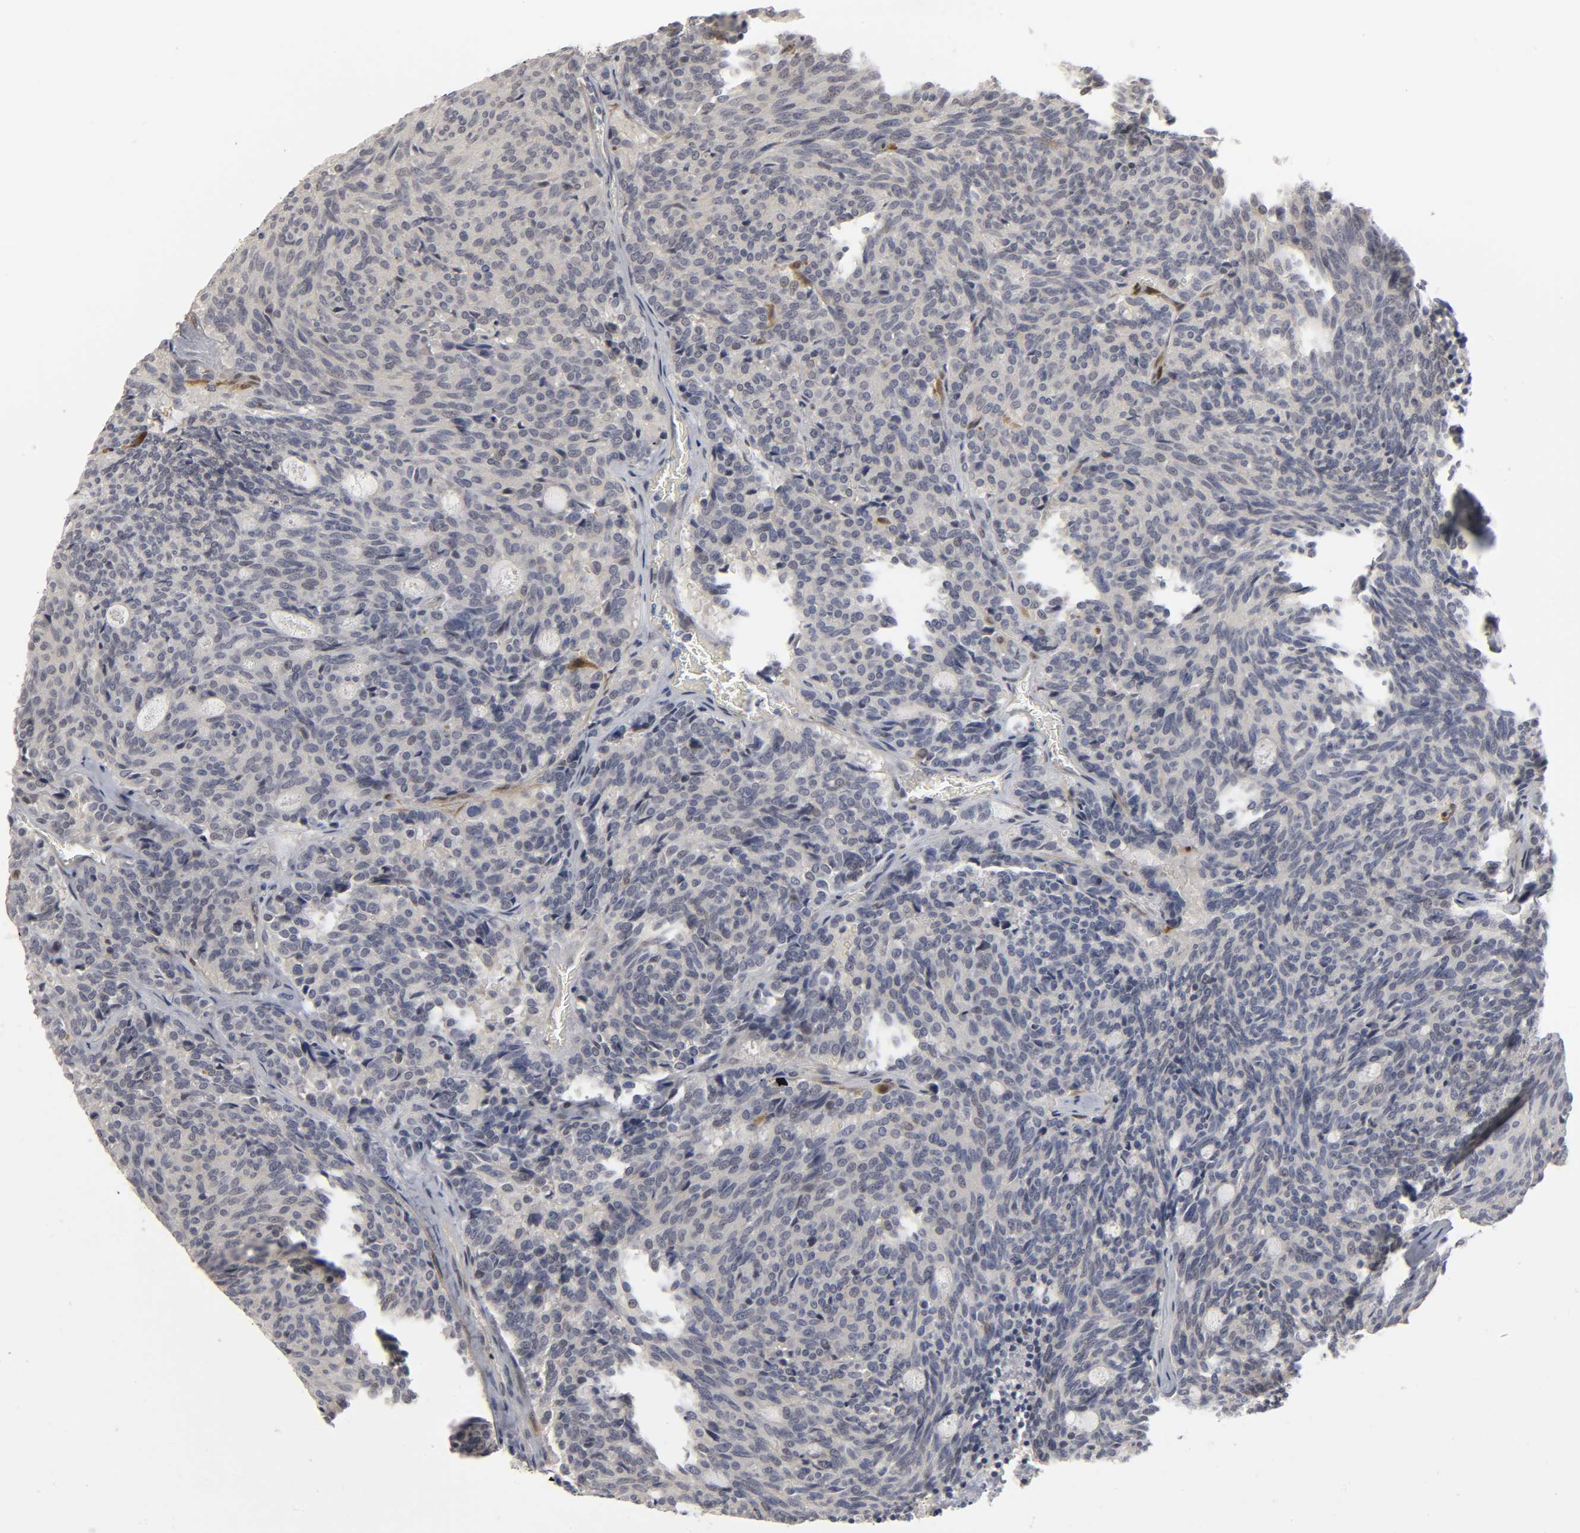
{"staining": {"intensity": "negative", "quantity": "none", "location": "none"}, "tissue": "carcinoid", "cell_type": "Tumor cells", "image_type": "cancer", "snomed": [{"axis": "morphology", "description": "Carcinoid, malignant, NOS"}, {"axis": "topography", "description": "Pancreas"}], "caption": "DAB (3,3'-diaminobenzidine) immunohistochemical staining of human carcinoid exhibits no significant staining in tumor cells. (IHC, brightfield microscopy, high magnification).", "gene": "PDLIM3", "patient": {"sex": "female", "age": 54}}